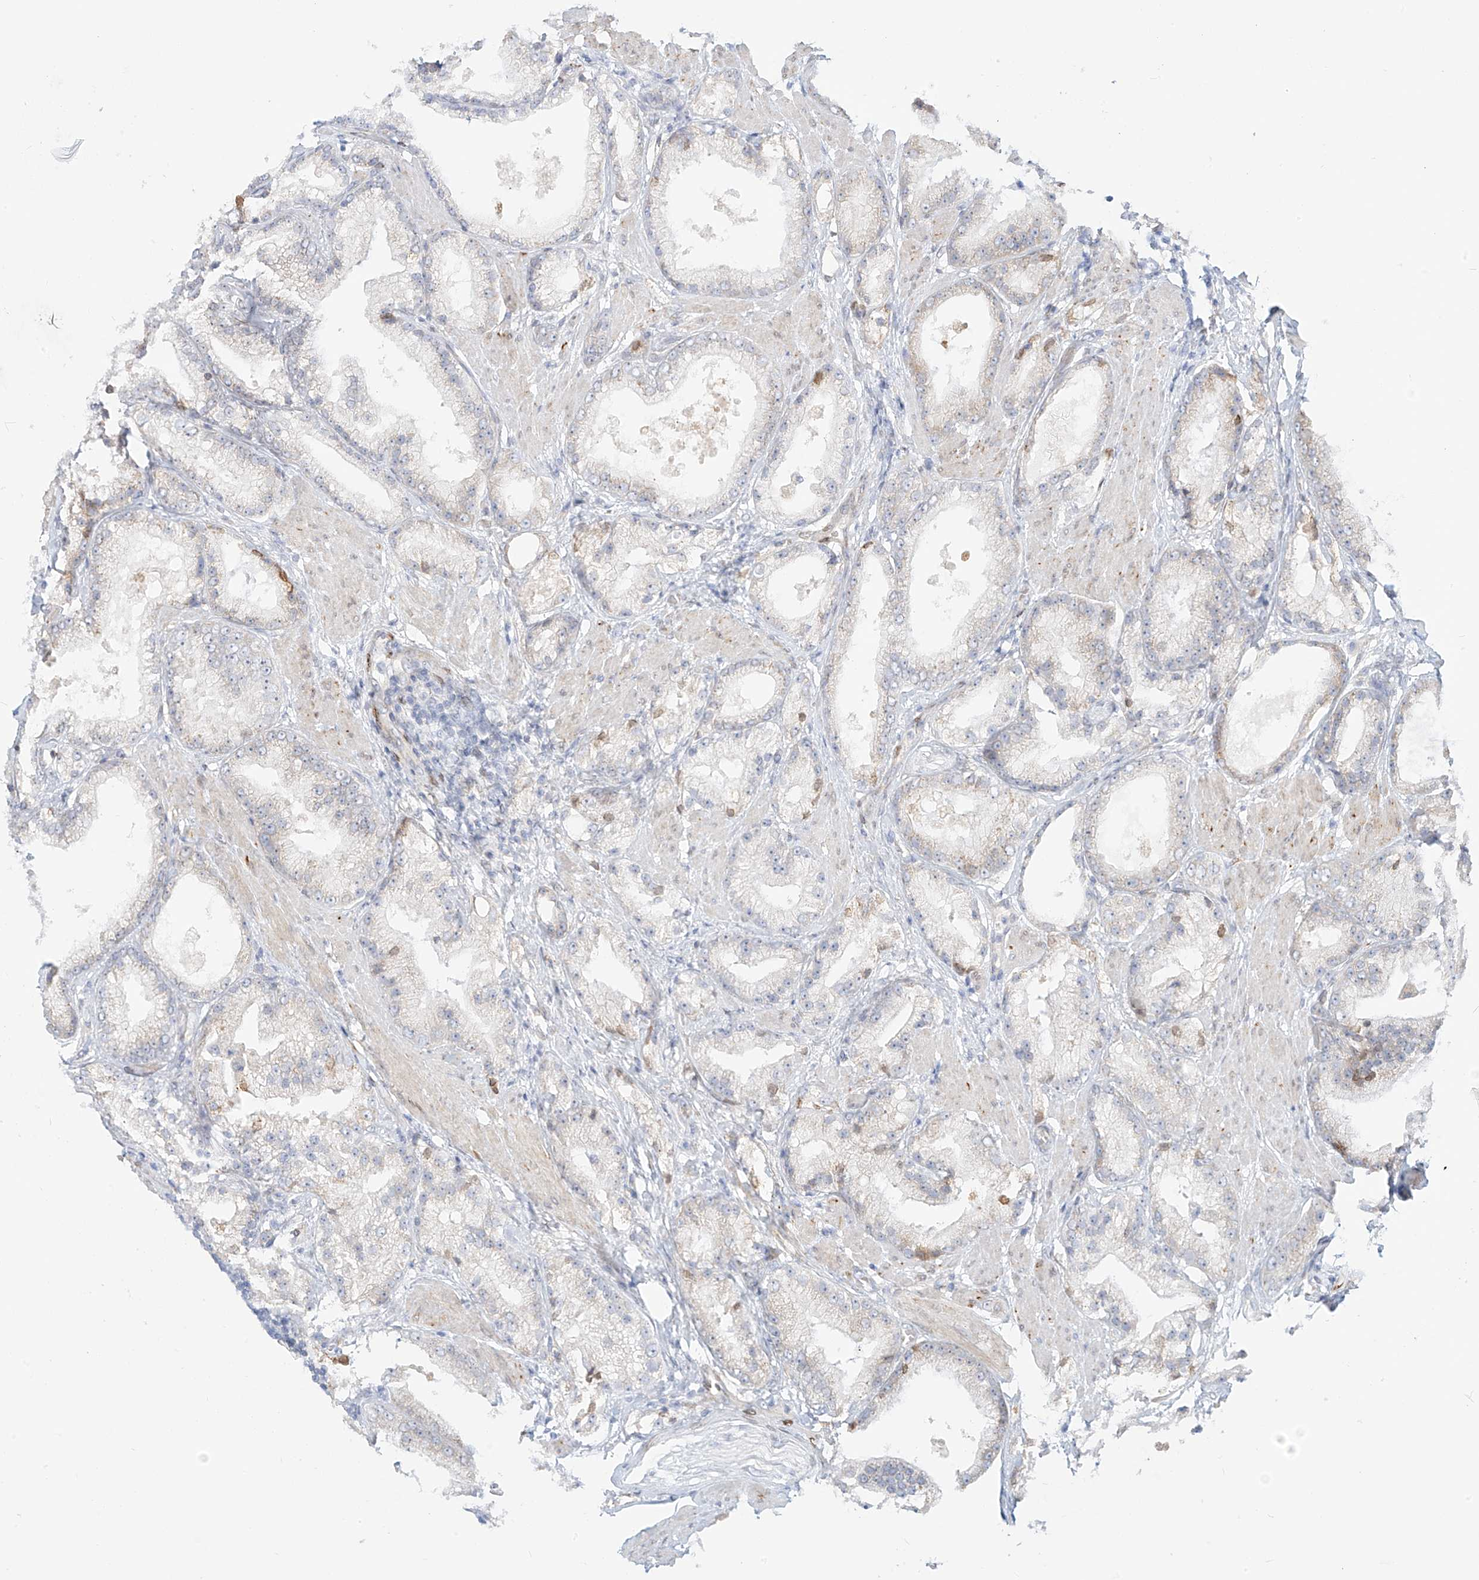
{"staining": {"intensity": "weak", "quantity": "<25%", "location": "cytoplasmic/membranous"}, "tissue": "prostate cancer", "cell_type": "Tumor cells", "image_type": "cancer", "snomed": [{"axis": "morphology", "description": "Adenocarcinoma, Low grade"}, {"axis": "topography", "description": "Prostate"}], "caption": "Prostate cancer was stained to show a protein in brown. There is no significant expression in tumor cells.", "gene": "PCYOX1", "patient": {"sex": "male", "age": 67}}